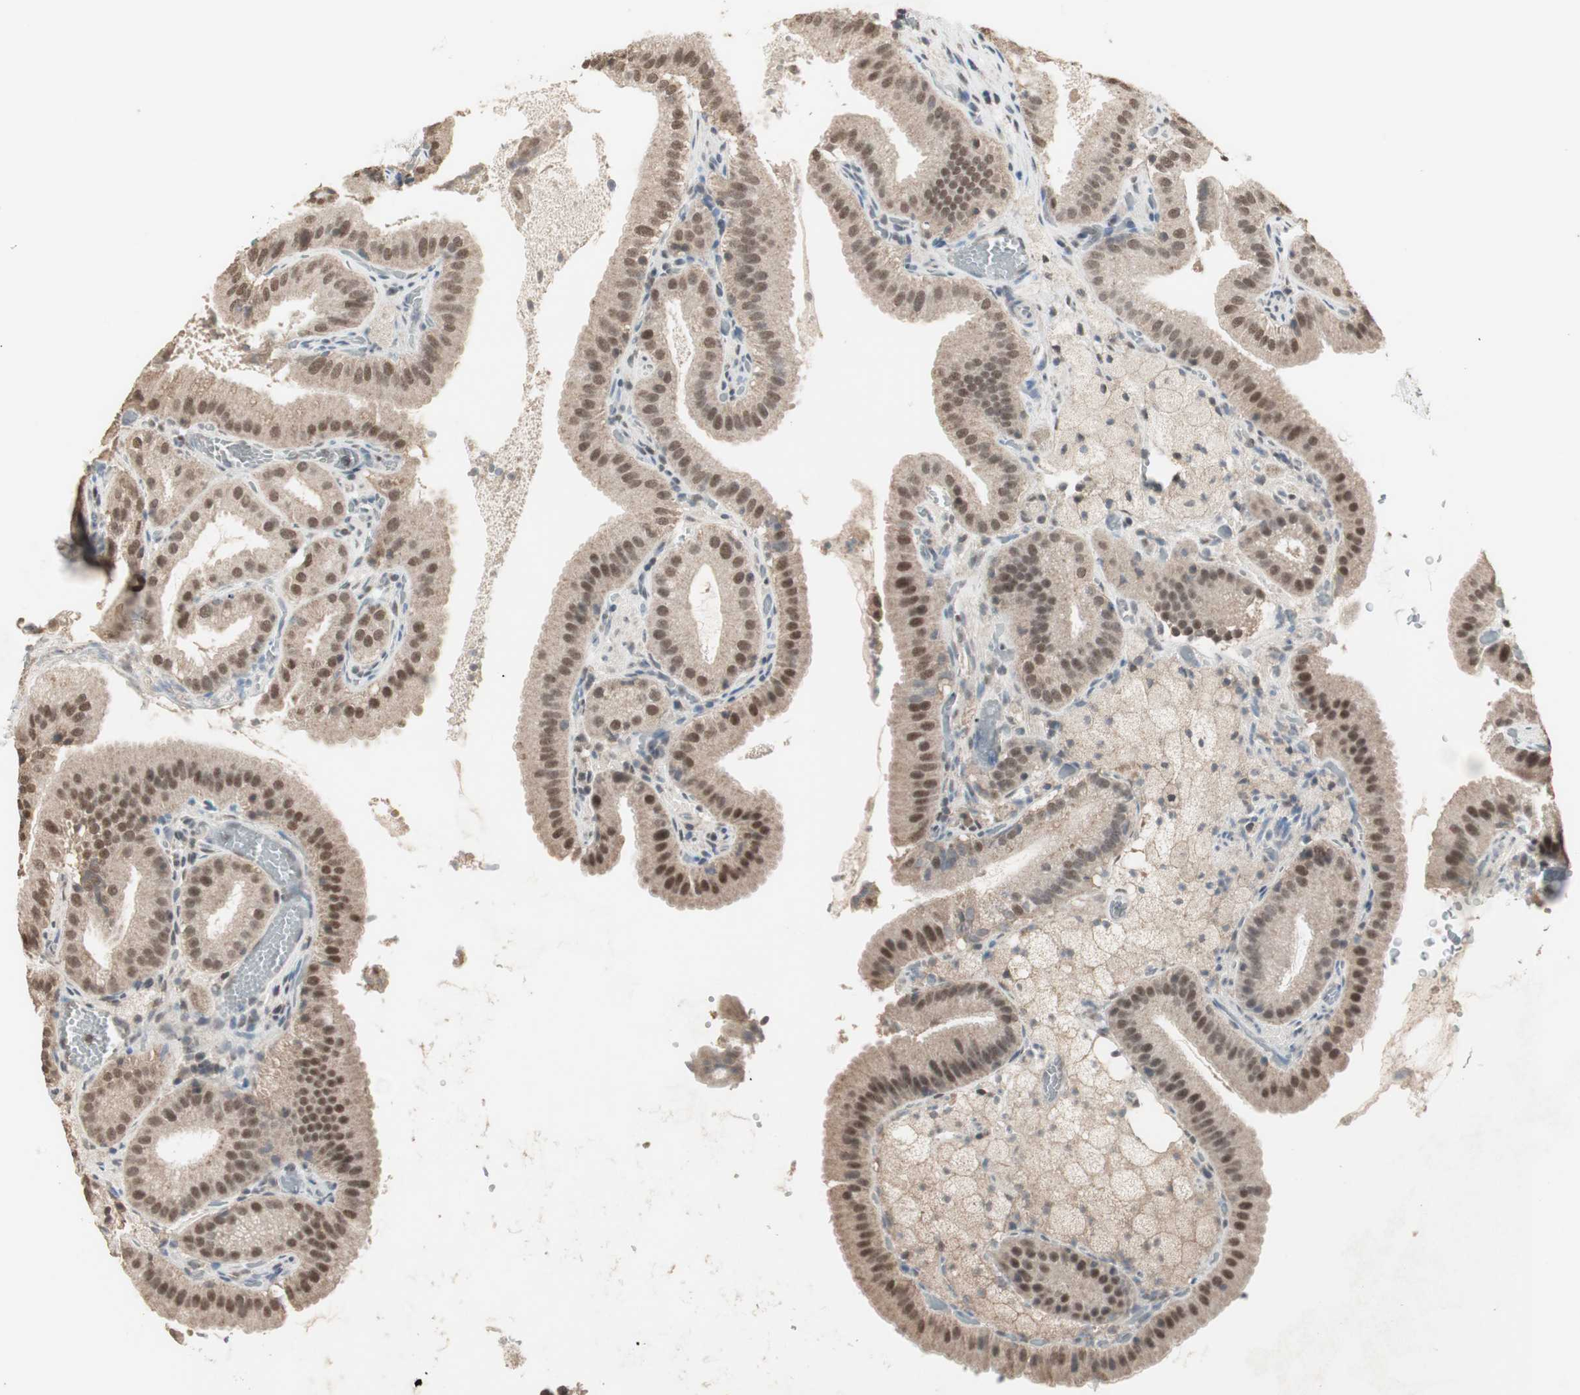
{"staining": {"intensity": "strong", "quantity": ">75%", "location": "nuclear"}, "tissue": "gallbladder", "cell_type": "Glandular cells", "image_type": "normal", "snomed": [{"axis": "morphology", "description": "Normal tissue, NOS"}, {"axis": "topography", "description": "Gallbladder"}], "caption": "A brown stain highlights strong nuclear expression of a protein in glandular cells of normal human gallbladder. Immunohistochemistry (ihc) stains the protein of interest in brown and the nuclei are stained blue.", "gene": "ZHX2", "patient": {"sex": "male", "age": 54}}